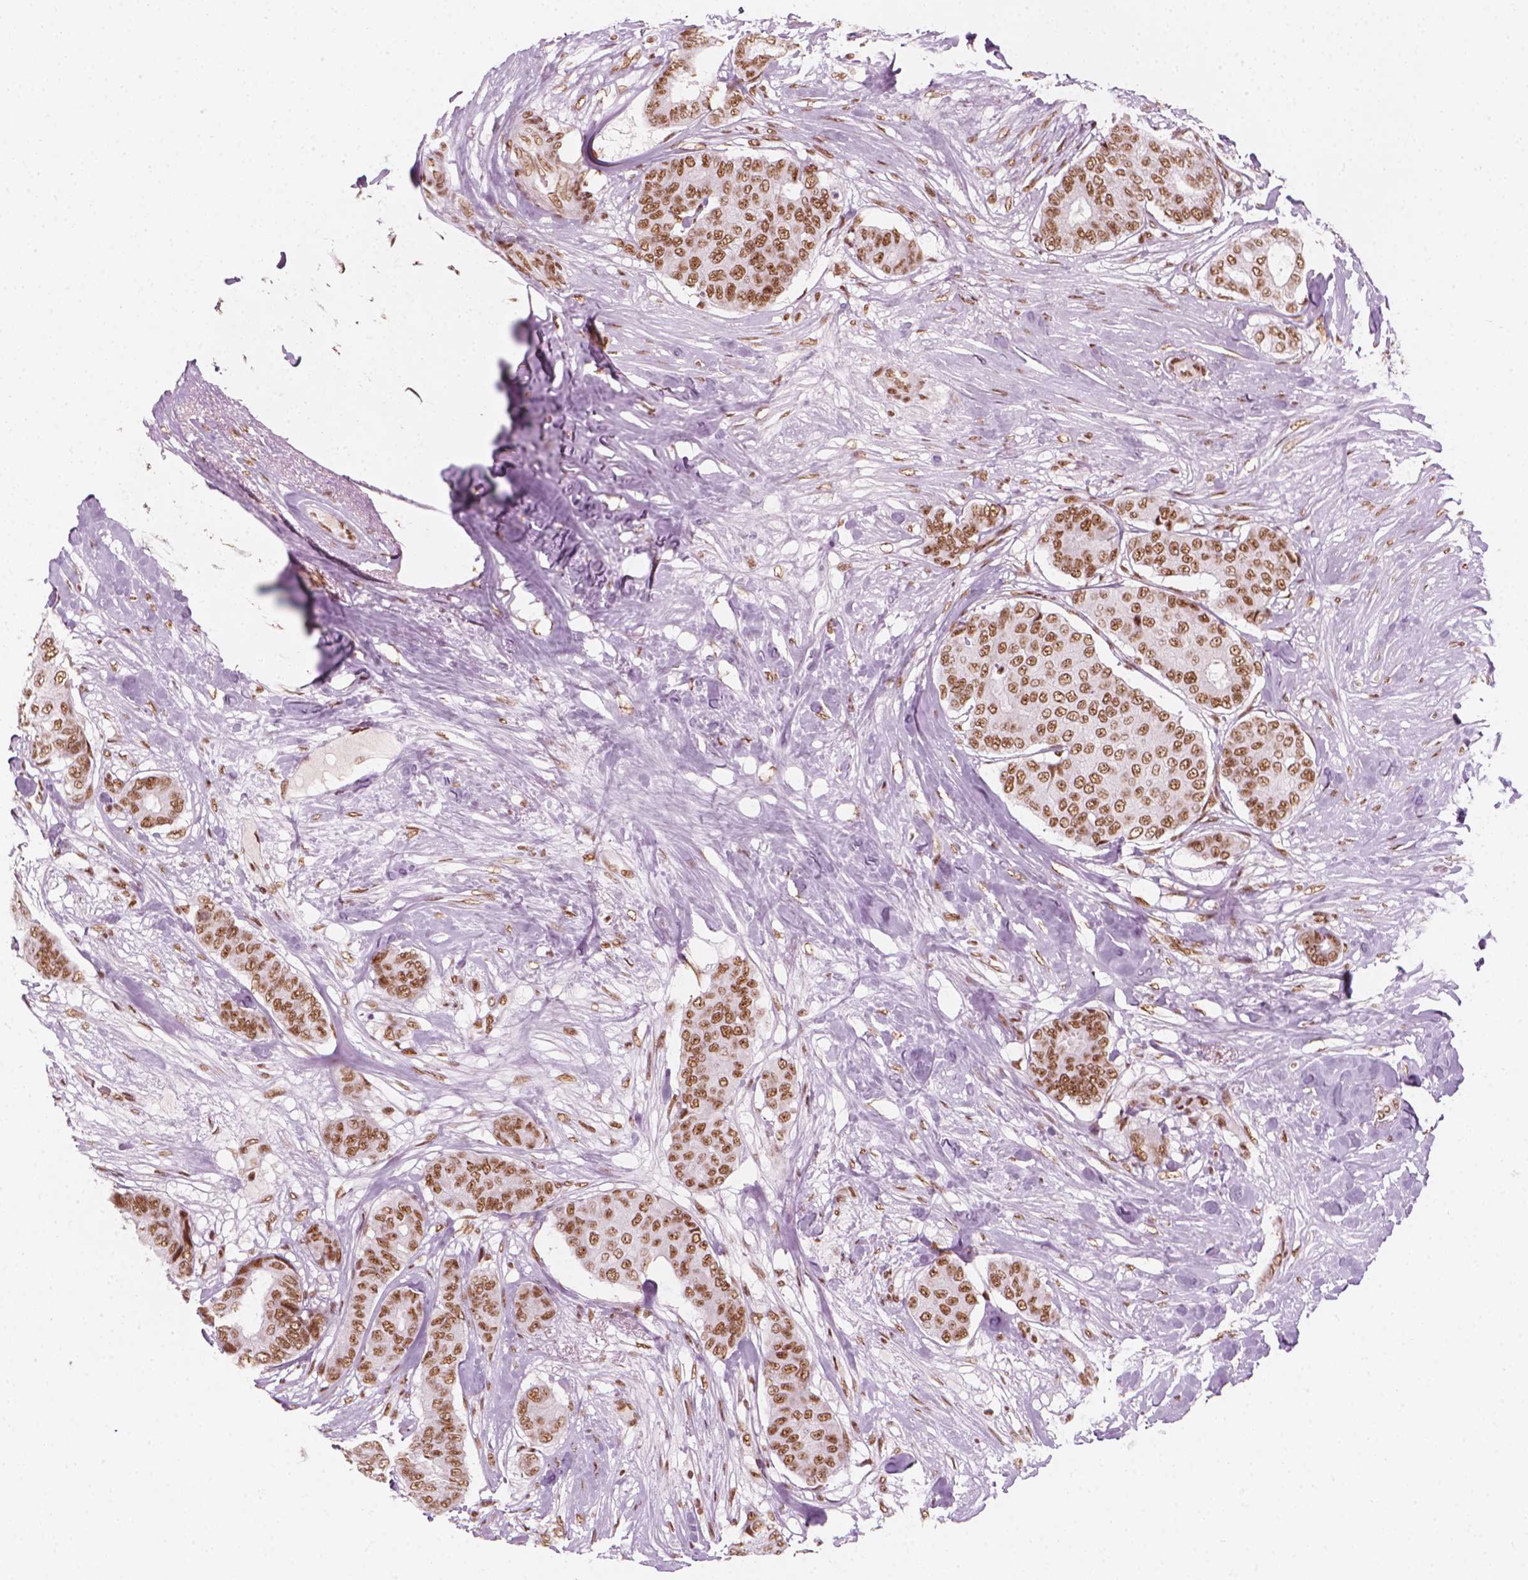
{"staining": {"intensity": "moderate", "quantity": ">75%", "location": "nuclear"}, "tissue": "breast cancer", "cell_type": "Tumor cells", "image_type": "cancer", "snomed": [{"axis": "morphology", "description": "Duct carcinoma"}, {"axis": "topography", "description": "Breast"}], "caption": "Brown immunohistochemical staining in human breast infiltrating ductal carcinoma displays moderate nuclear positivity in about >75% of tumor cells.", "gene": "ELF2", "patient": {"sex": "female", "age": 75}}